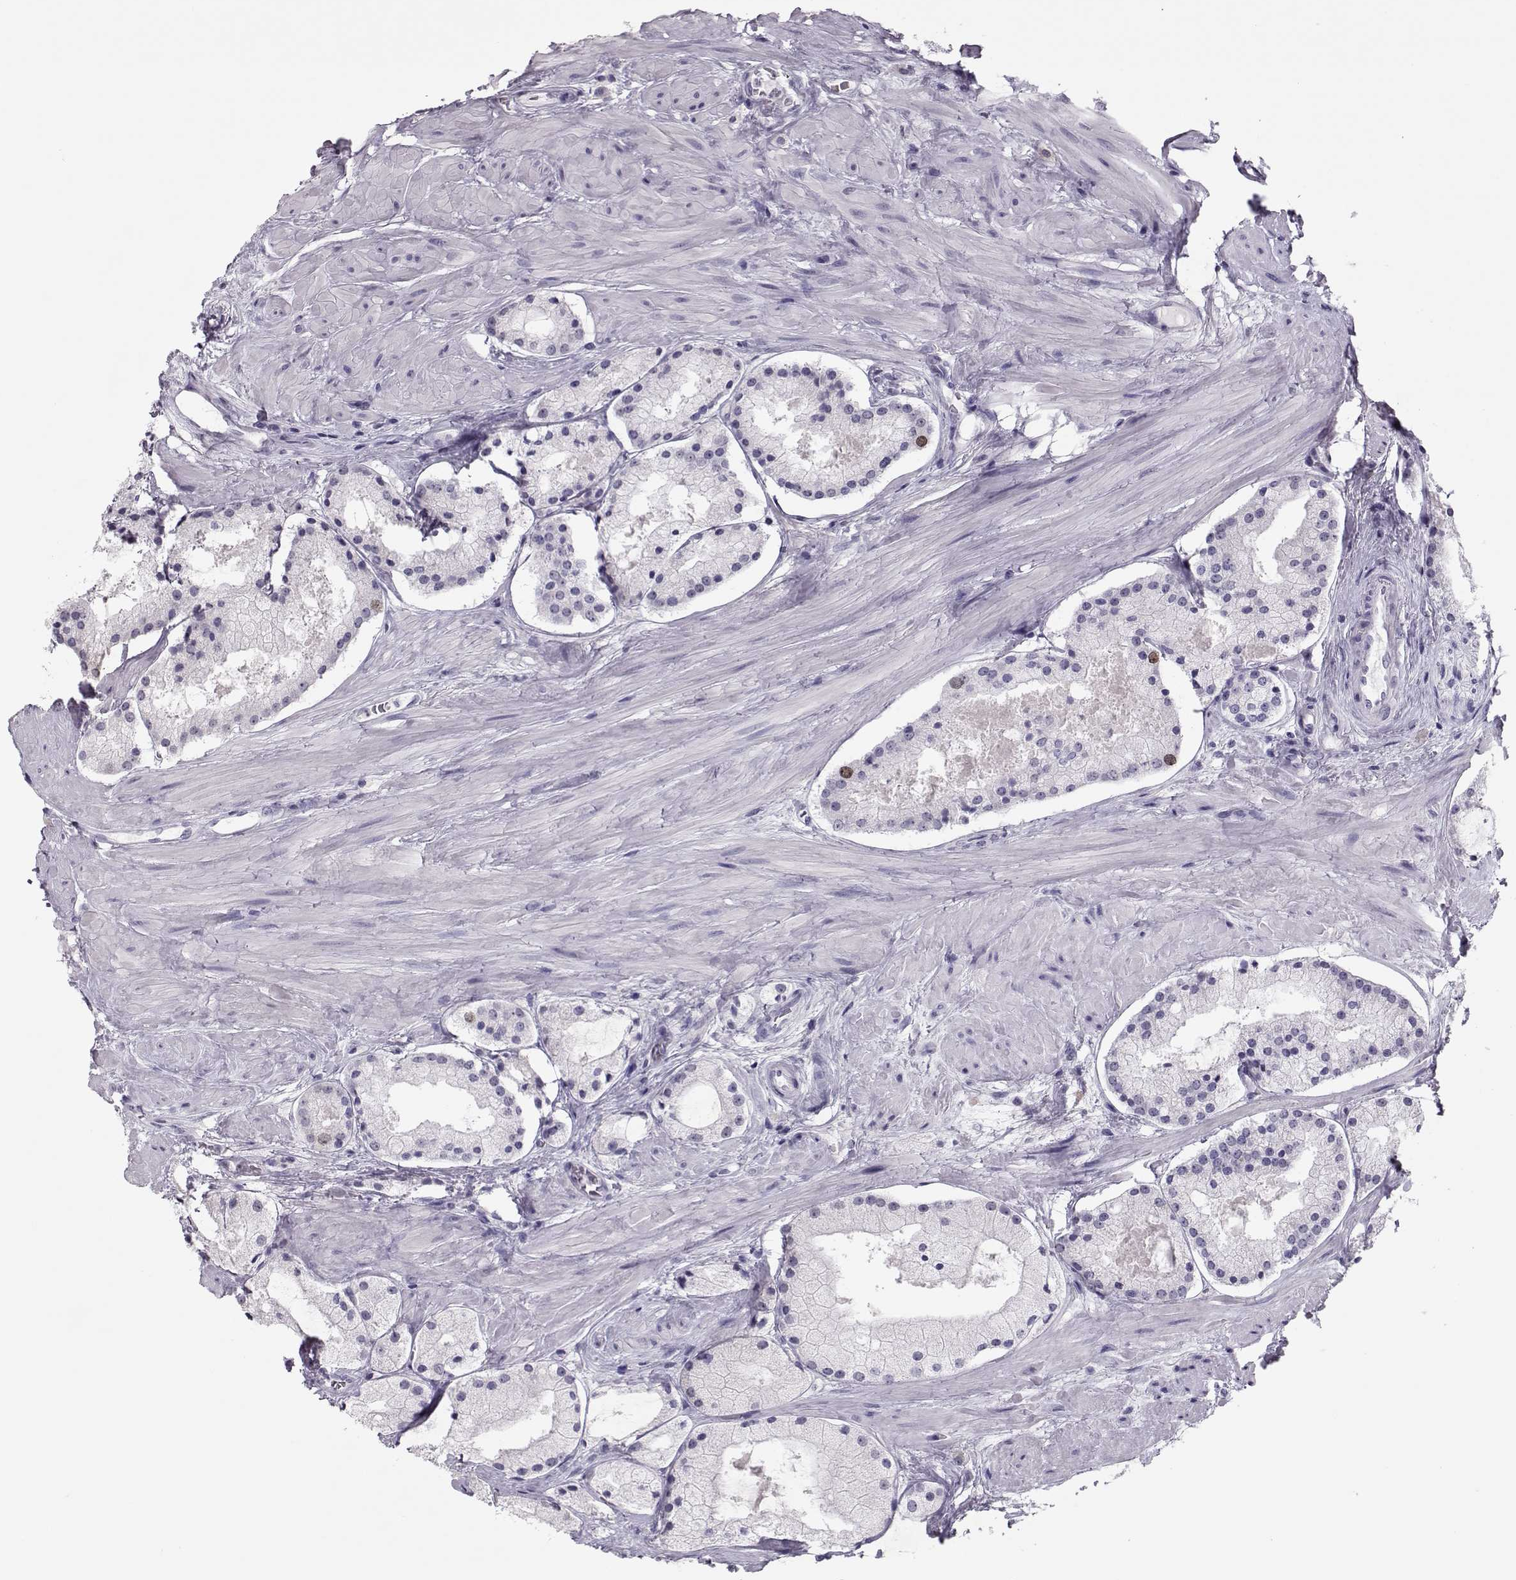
{"staining": {"intensity": "weak", "quantity": "<25%", "location": "nuclear"}, "tissue": "prostate cancer", "cell_type": "Tumor cells", "image_type": "cancer", "snomed": [{"axis": "morphology", "description": "Adenocarcinoma, NOS"}, {"axis": "morphology", "description": "Adenocarcinoma, High grade"}, {"axis": "topography", "description": "Prostate"}], "caption": "This photomicrograph is of prostate adenocarcinoma (high-grade) stained with immunohistochemistry to label a protein in brown with the nuclei are counter-stained blue. There is no staining in tumor cells.", "gene": "SGO1", "patient": {"sex": "male", "age": 64}}